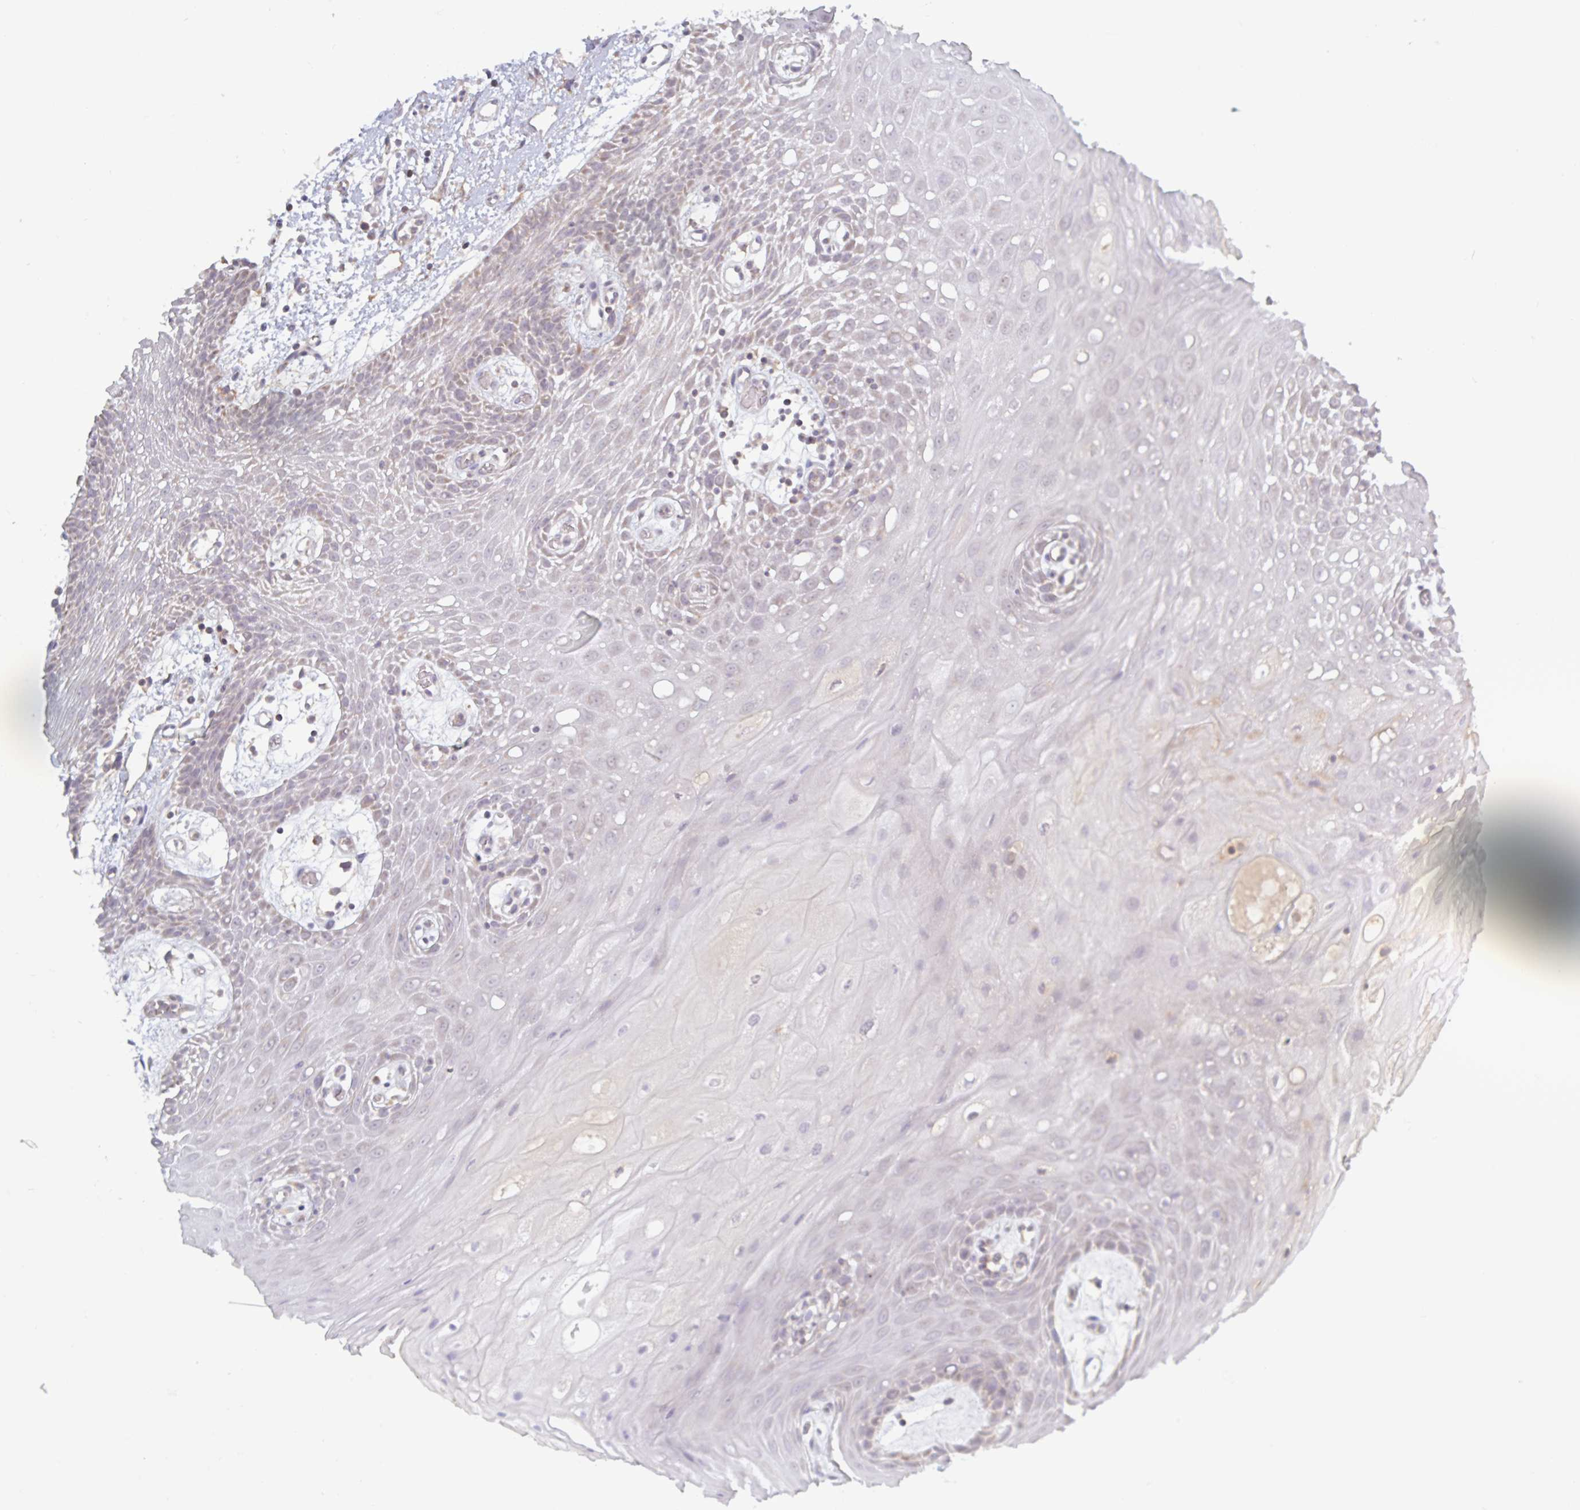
{"staining": {"intensity": "weak", "quantity": "25%-75%", "location": "cytoplasmic/membranous"}, "tissue": "oral mucosa", "cell_type": "Squamous epithelial cells", "image_type": "normal", "snomed": [{"axis": "morphology", "description": "Normal tissue, NOS"}, {"axis": "topography", "description": "Oral tissue"}], "caption": "High-magnification brightfield microscopy of benign oral mucosa stained with DAB (3,3'-diaminobenzidine) (brown) and counterstained with hematoxylin (blue). squamous epithelial cells exhibit weak cytoplasmic/membranous staining is identified in approximately25%-75% of cells.", "gene": "SURF1", "patient": {"sex": "female", "age": 59}}